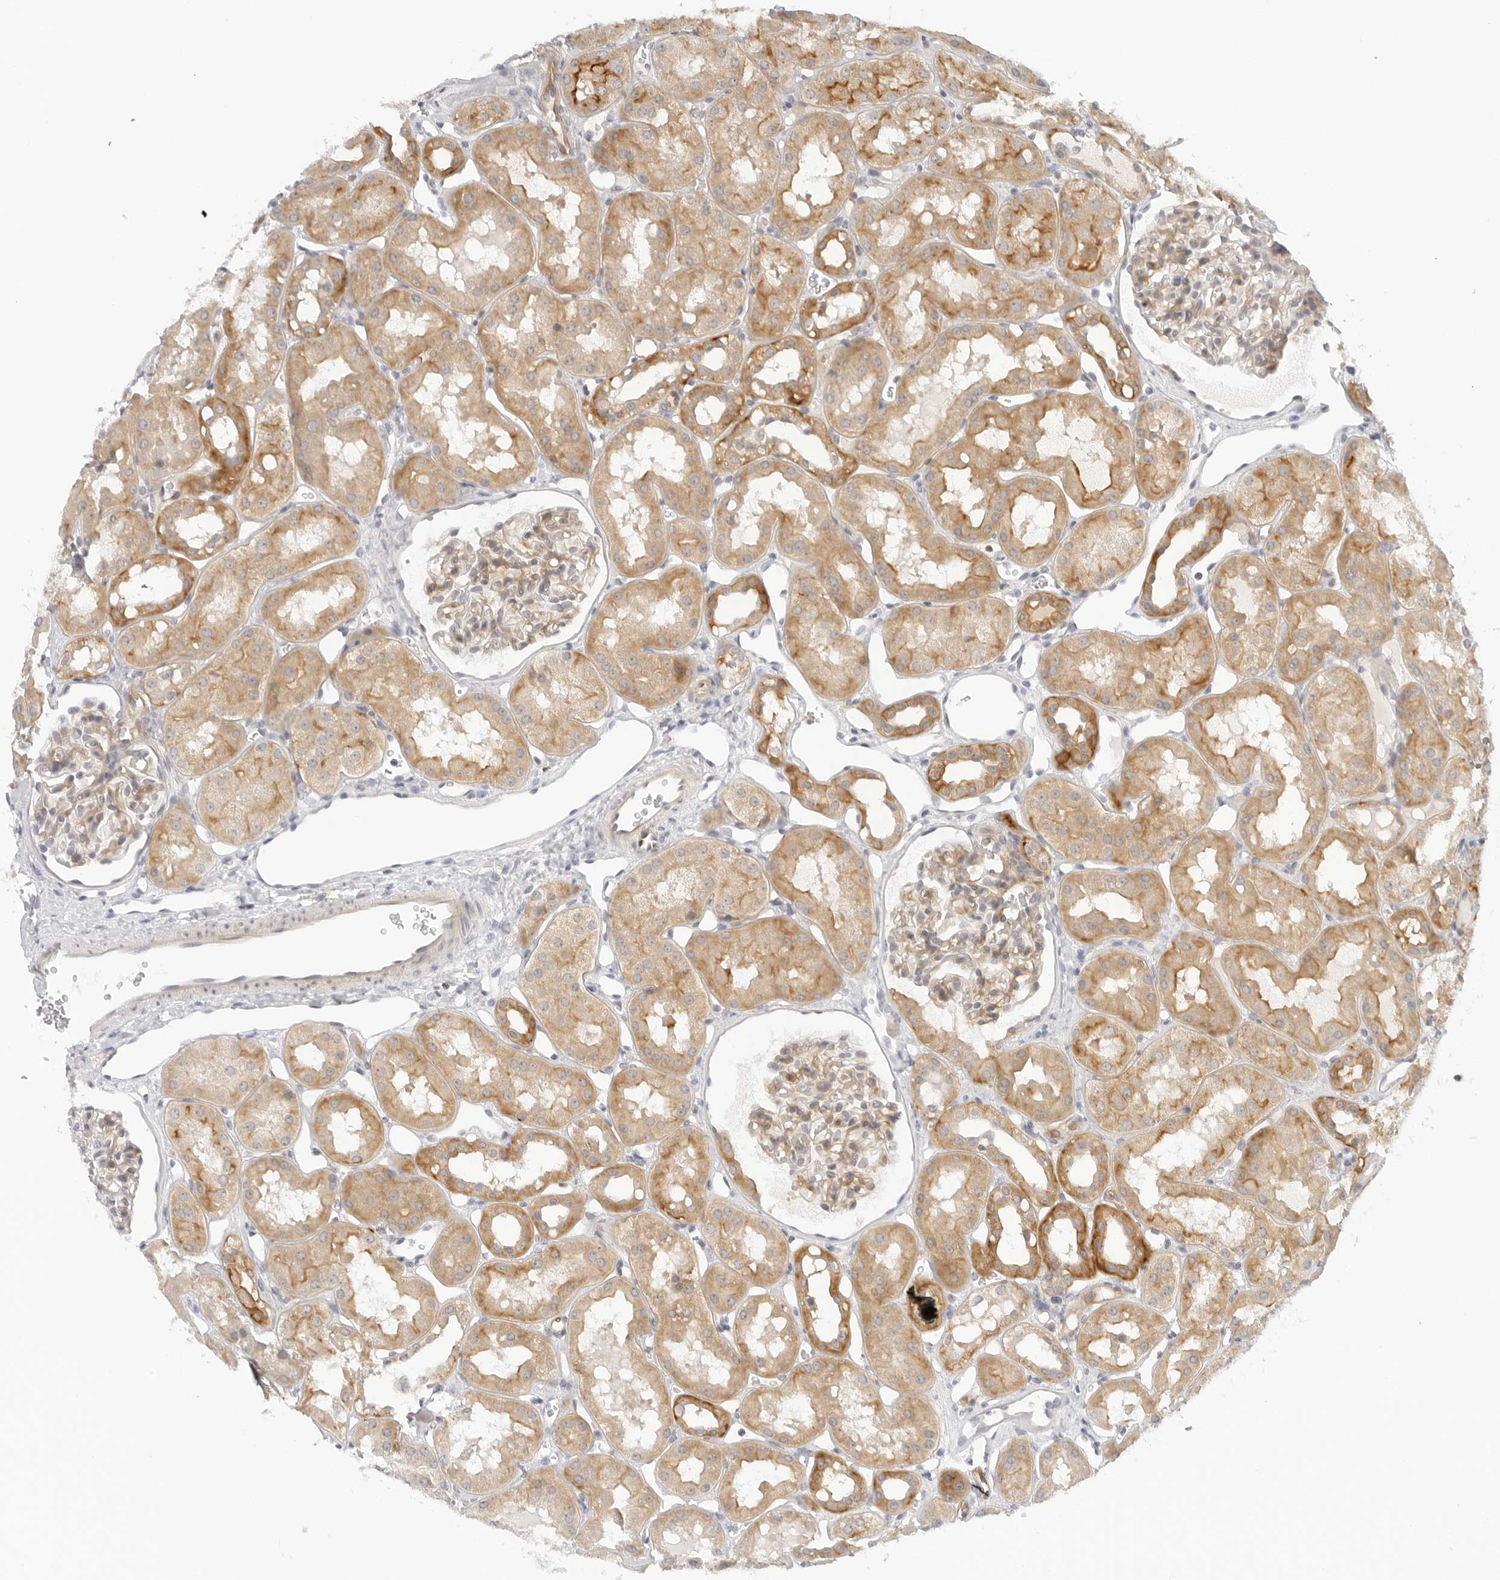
{"staining": {"intensity": "weak", "quantity": "25%-75%", "location": "cytoplasmic/membranous"}, "tissue": "kidney", "cell_type": "Cells in glomeruli", "image_type": "normal", "snomed": [{"axis": "morphology", "description": "Normal tissue, NOS"}, {"axis": "topography", "description": "Kidney"}], "caption": "Immunohistochemical staining of benign kidney shows weak cytoplasmic/membranous protein positivity in about 25%-75% of cells in glomeruli. (DAB (3,3'-diaminobenzidine) = brown stain, brightfield microscopy at high magnification).", "gene": "OSCP1", "patient": {"sex": "male", "age": 16}}